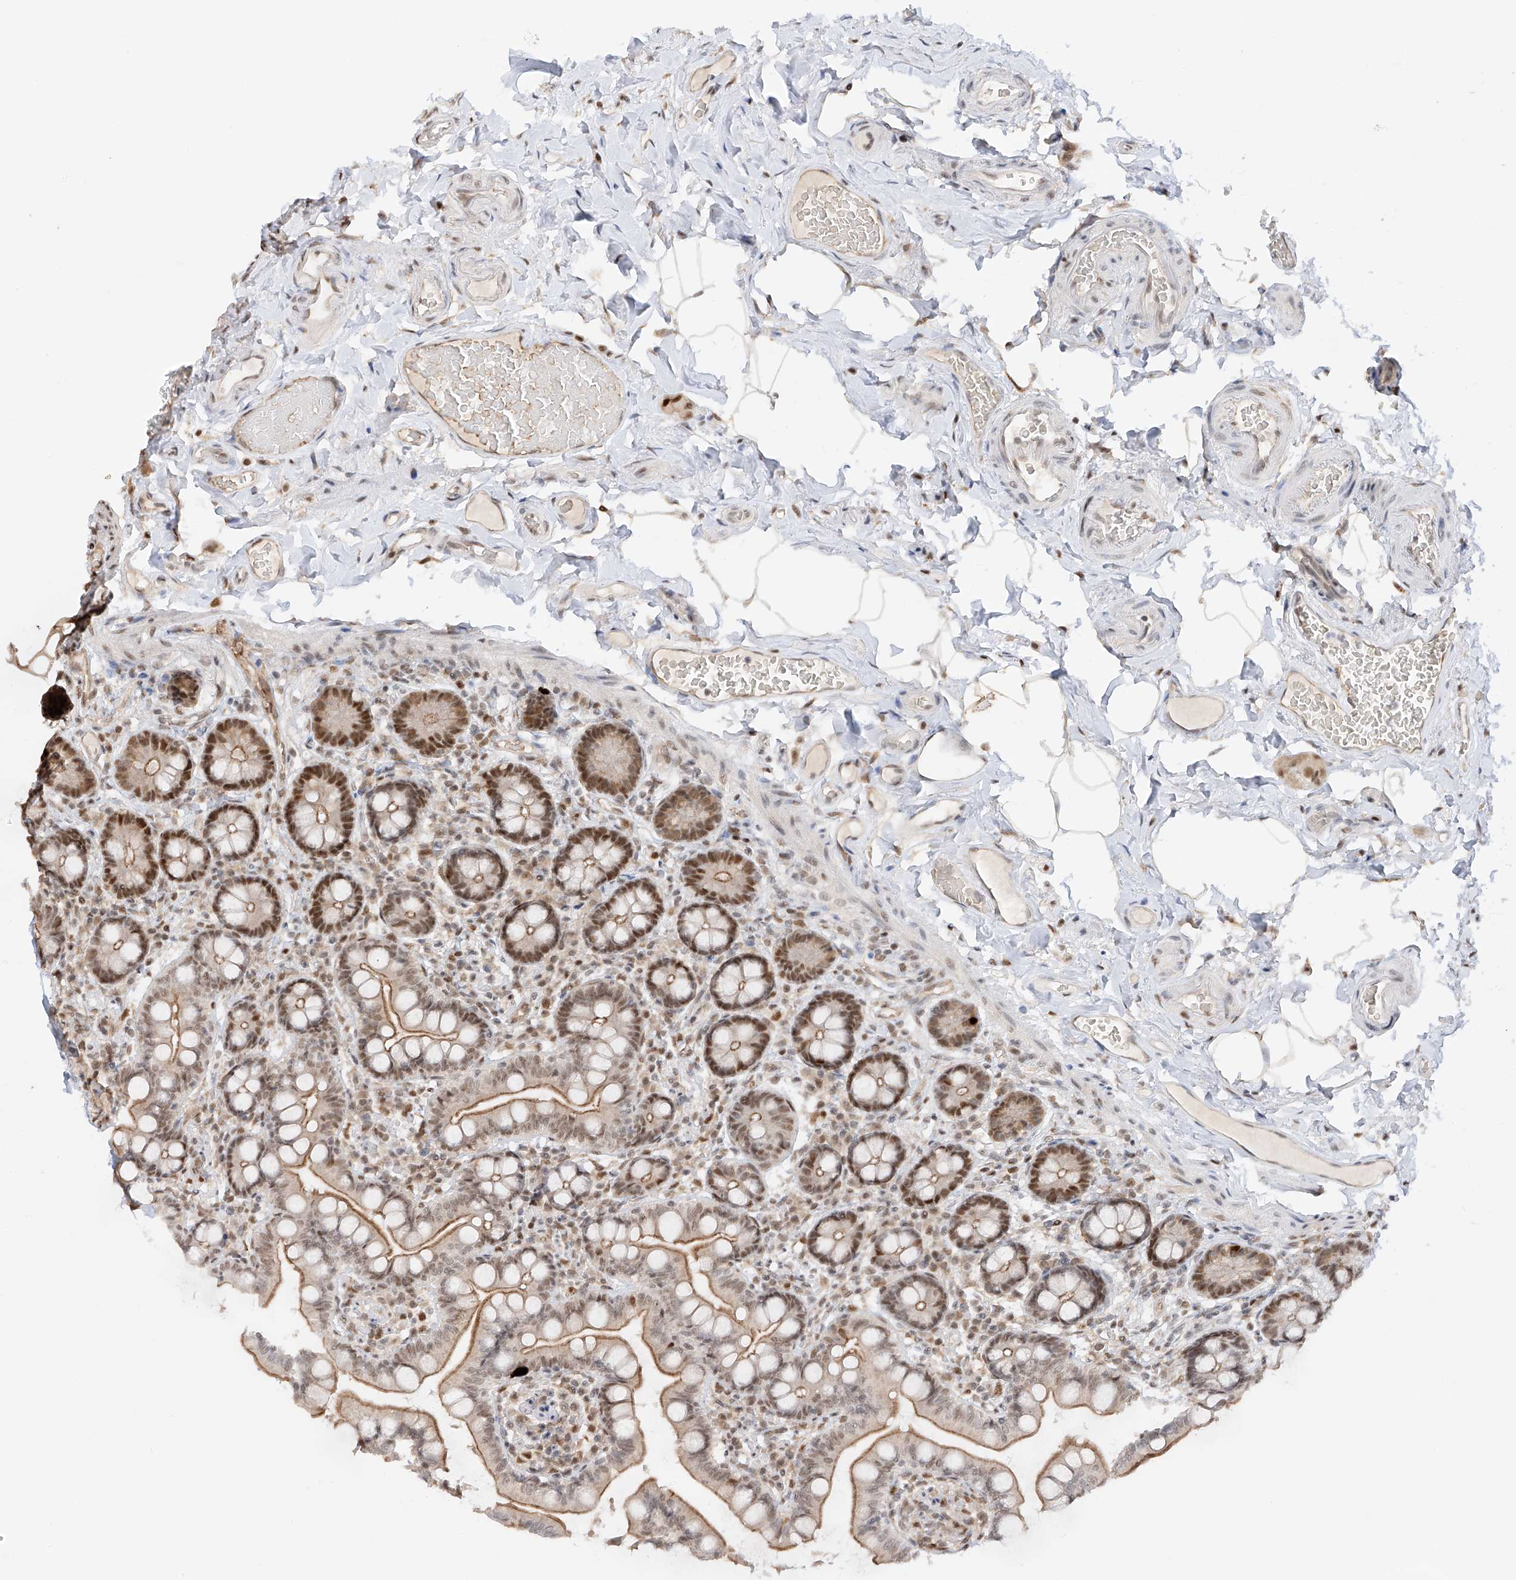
{"staining": {"intensity": "strong", "quantity": ">75%", "location": "cytoplasmic/membranous,nuclear"}, "tissue": "small intestine", "cell_type": "Glandular cells", "image_type": "normal", "snomed": [{"axis": "morphology", "description": "Normal tissue, NOS"}, {"axis": "topography", "description": "Small intestine"}], "caption": "Immunohistochemistry (IHC) photomicrograph of normal small intestine: human small intestine stained using immunohistochemistry (IHC) exhibits high levels of strong protein expression localized specifically in the cytoplasmic/membranous,nuclear of glandular cells, appearing as a cytoplasmic/membranous,nuclear brown color.", "gene": "POGK", "patient": {"sex": "female", "age": 64}}